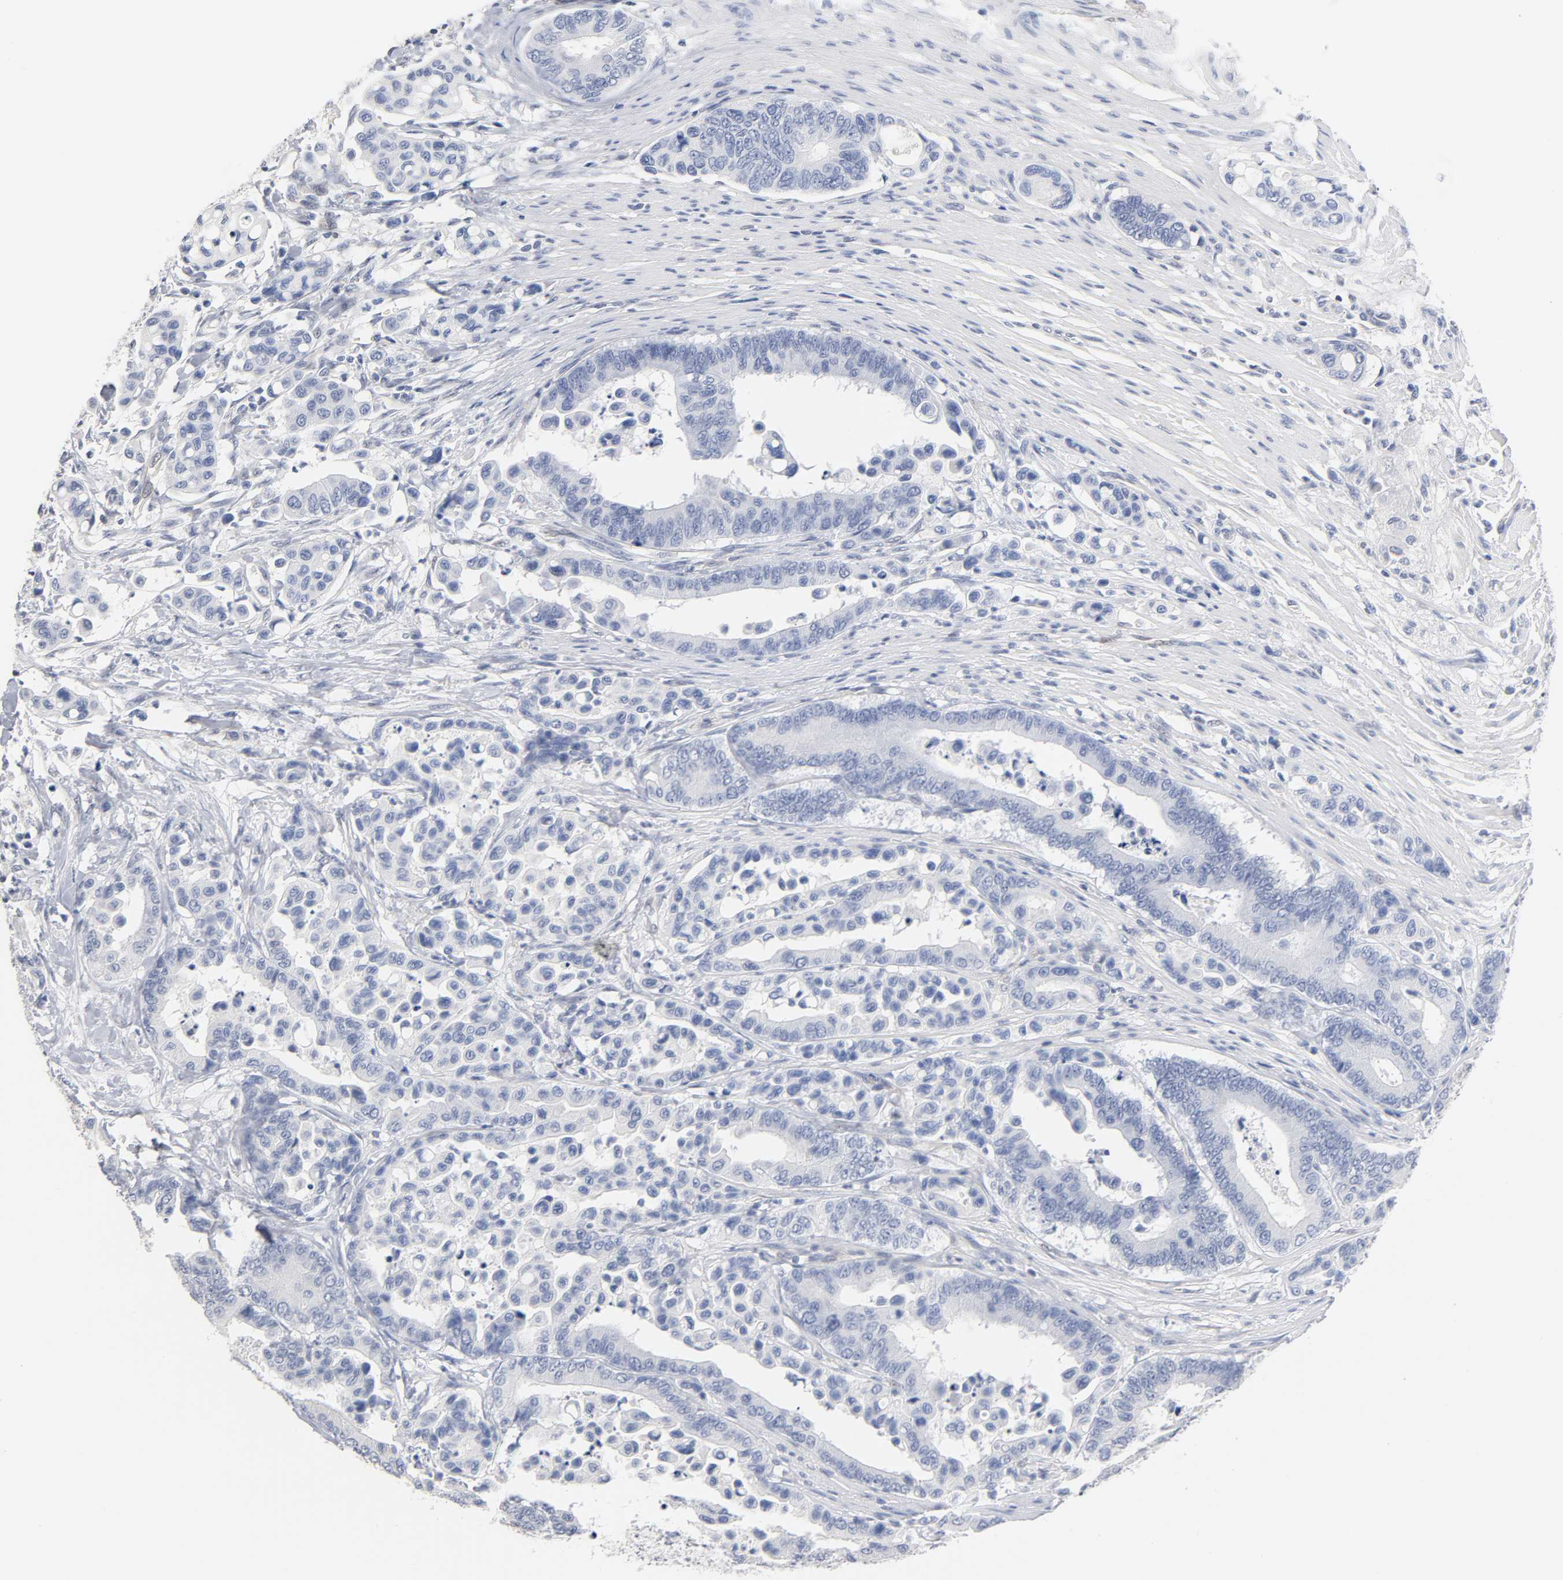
{"staining": {"intensity": "negative", "quantity": "none", "location": "none"}, "tissue": "colorectal cancer", "cell_type": "Tumor cells", "image_type": "cancer", "snomed": [{"axis": "morphology", "description": "Normal tissue, NOS"}, {"axis": "morphology", "description": "Adenocarcinoma, NOS"}, {"axis": "topography", "description": "Colon"}], "caption": "Micrograph shows no protein positivity in tumor cells of colorectal adenocarcinoma tissue. (Stains: DAB immunohistochemistry with hematoxylin counter stain, Microscopy: brightfield microscopy at high magnification).", "gene": "NFATC1", "patient": {"sex": "male", "age": 82}}